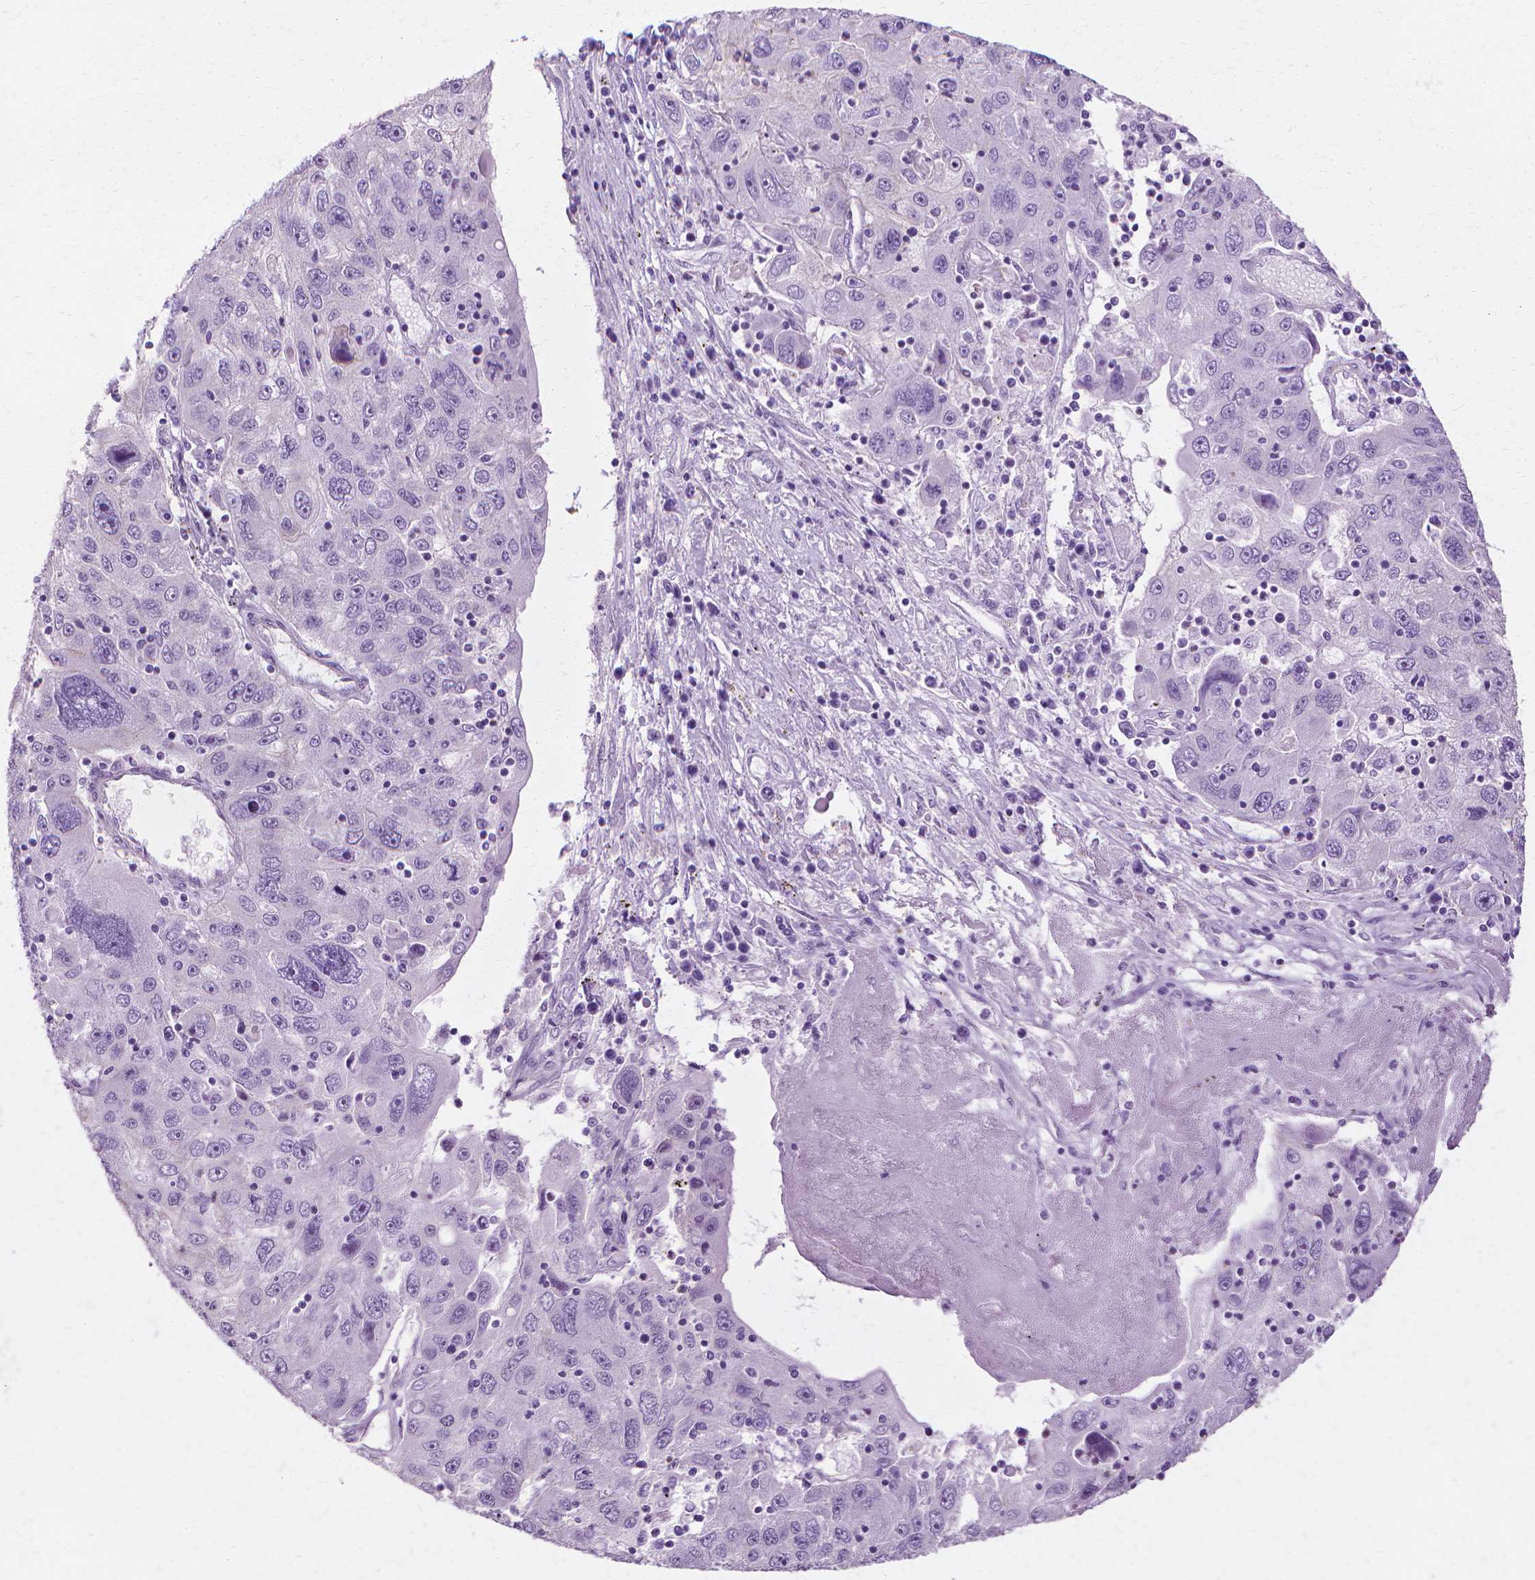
{"staining": {"intensity": "negative", "quantity": "none", "location": "none"}, "tissue": "stomach cancer", "cell_type": "Tumor cells", "image_type": "cancer", "snomed": [{"axis": "morphology", "description": "Adenocarcinoma, NOS"}, {"axis": "topography", "description": "Stomach"}], "caption": "An image of human adenocarcinoma (stomach) is negative for staining in tumor cells.", "gene": "CFAP157", "patient": {"sex": "male", "age": 56}}